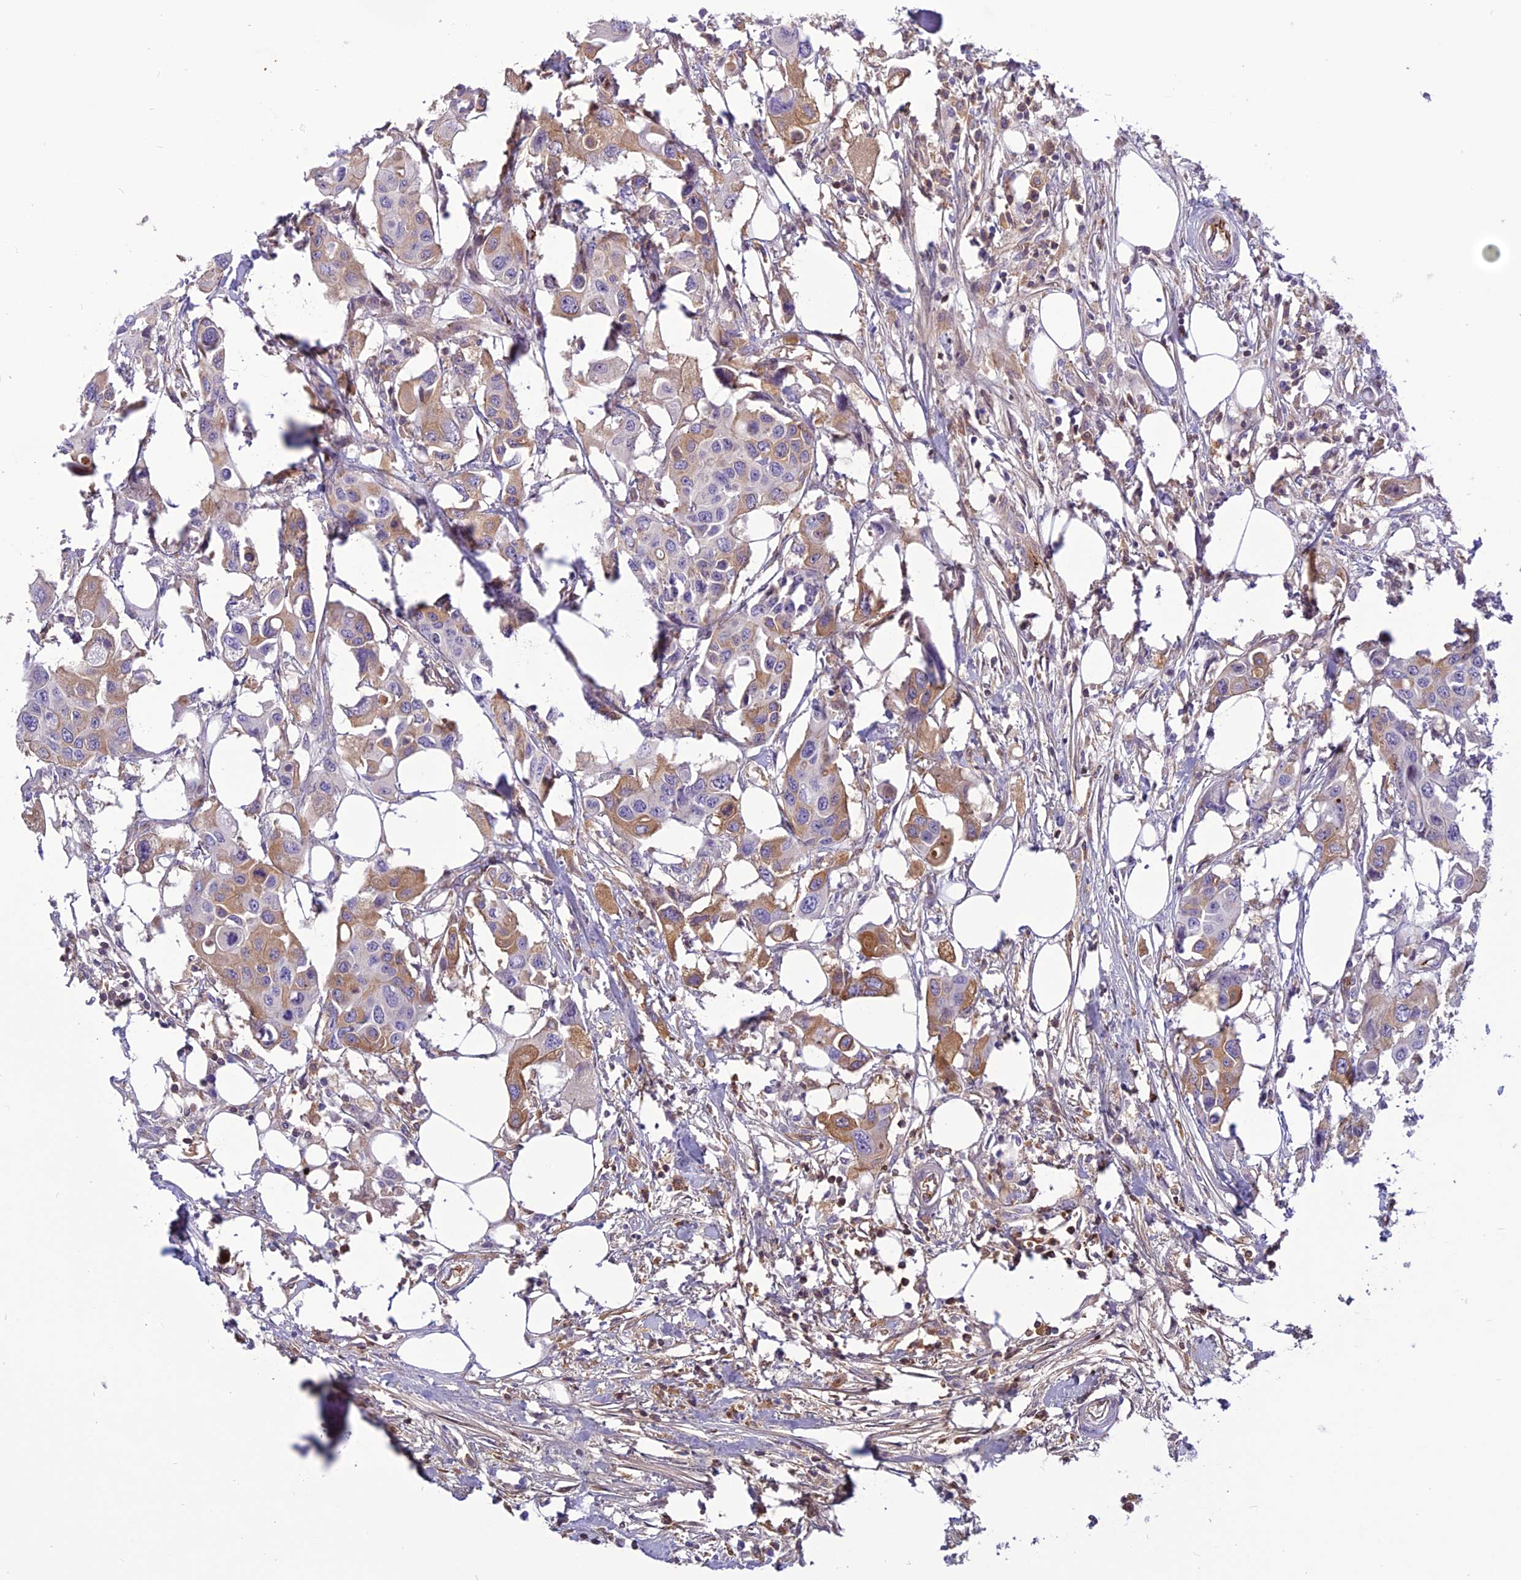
{"staining": {"intensity": "moderate", "quantity": "<25%", "location": "cytoplasmic/membranous"}, "tissue": "colorectal cancer", "cell_type": "Tumor cells", "image_type": "cancer", "snomed": [{"axis": "morphology", "description": "Adenocarcinoma, NOS"}, {"axis": "topography", "description": "Colon"}], "caption": "The micrograph shows staining of colorectal adenocarcinoma, revealing moderate cytoplasmic/membranous protein staining (brown color) within tumor cells.", "gene": "CLEC11A", "patient": {"sex": "male", "age": 77}}